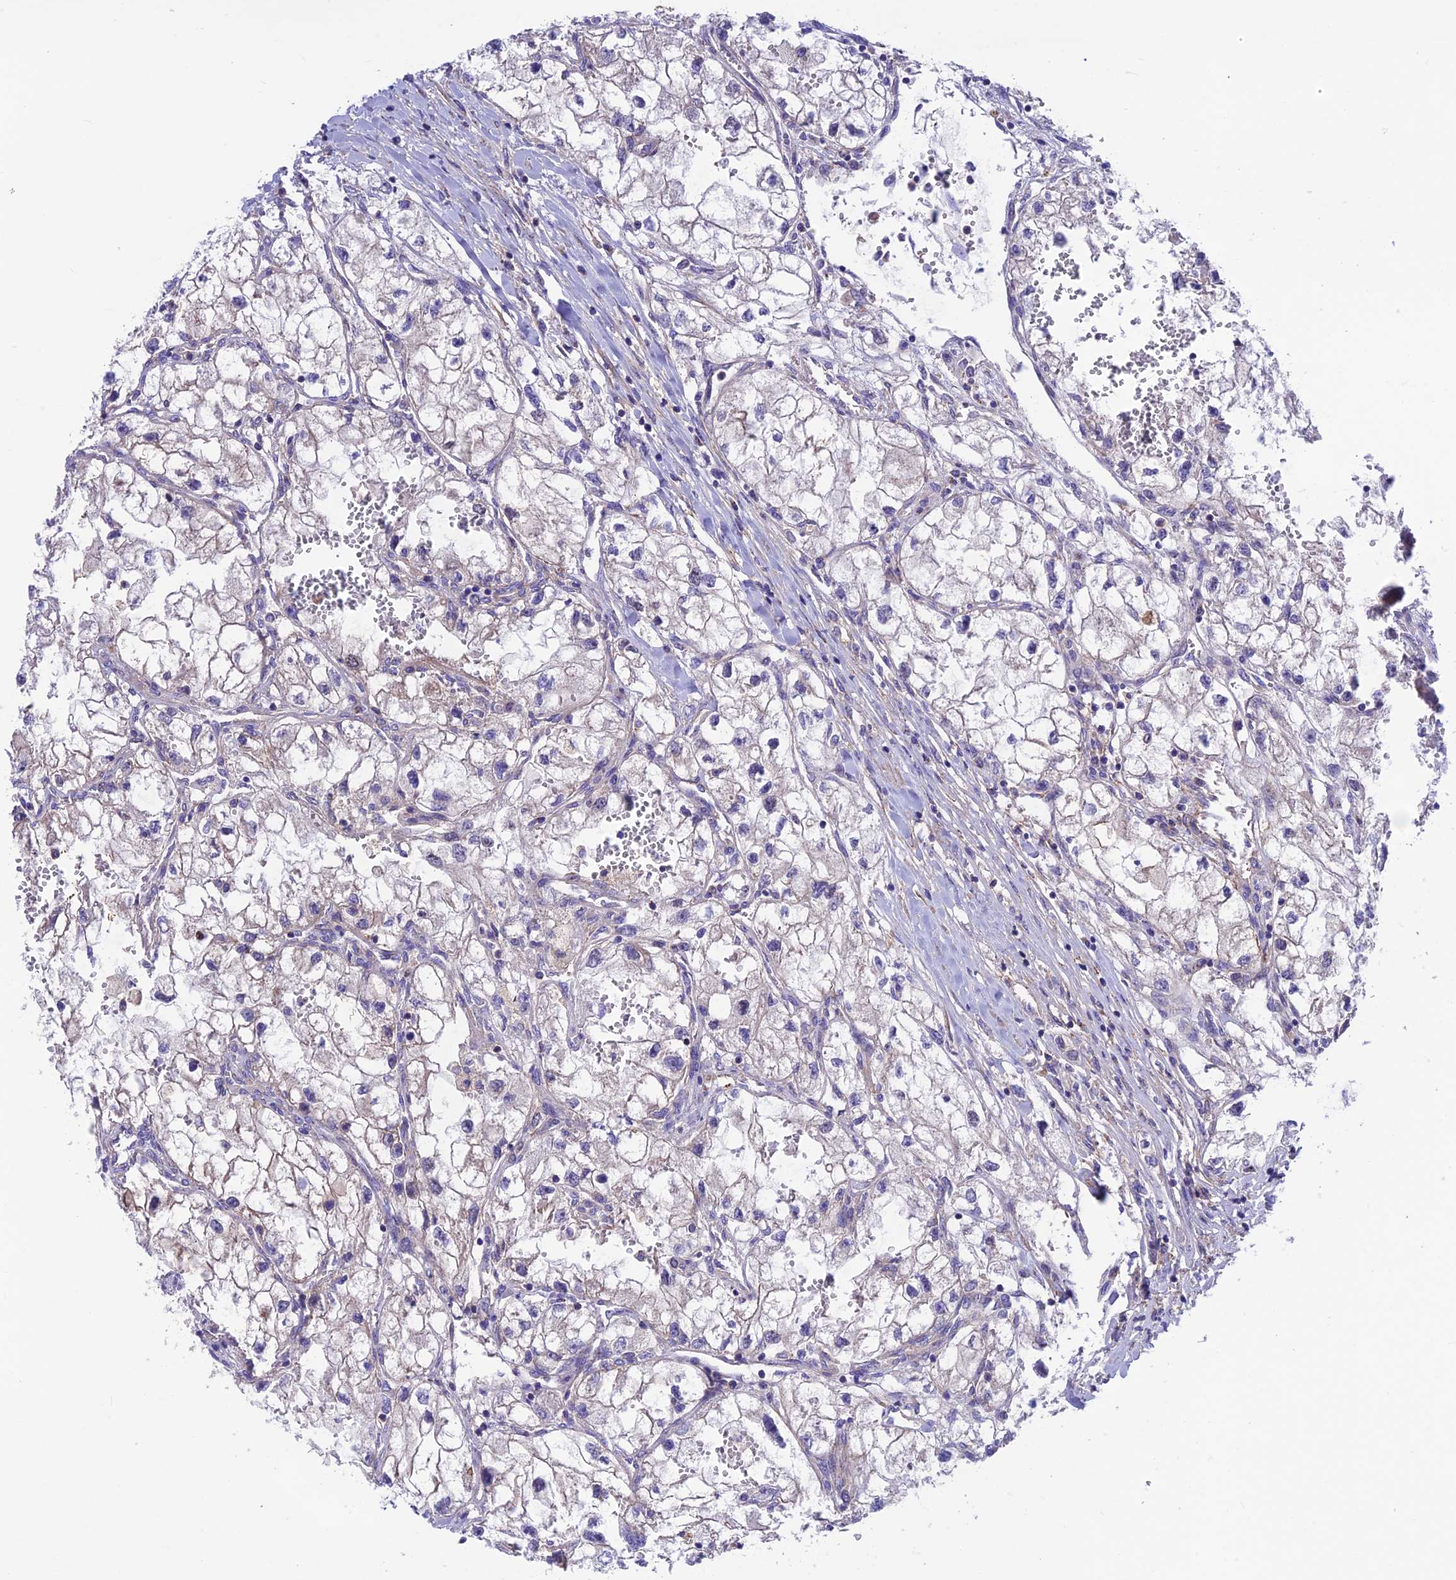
{"staining": {"intensity": "negative", "quantity": "none", "location": "none"}, "tissue": "renal cancer", "cell_type": "Tumor cells", "image_type": "cancer", "snomed": [{"axis": "morphology", "description": "Adenocarcinoma, NOS"}, {"axis": "topography", "description": "Kidney"}], "caption": "IHC of renal cancer (adenocarcinoma) demonstrates no staining in tumor cells. The staining was performed using DAB (3,3'-diaminobenzidine) to visualize the protein expression in brown, while the nuclei were stained in blue with hematoxylin (Magnification: 20x).", "gene": "VPS16", "patient": {"sex": "female", "age": 70}}